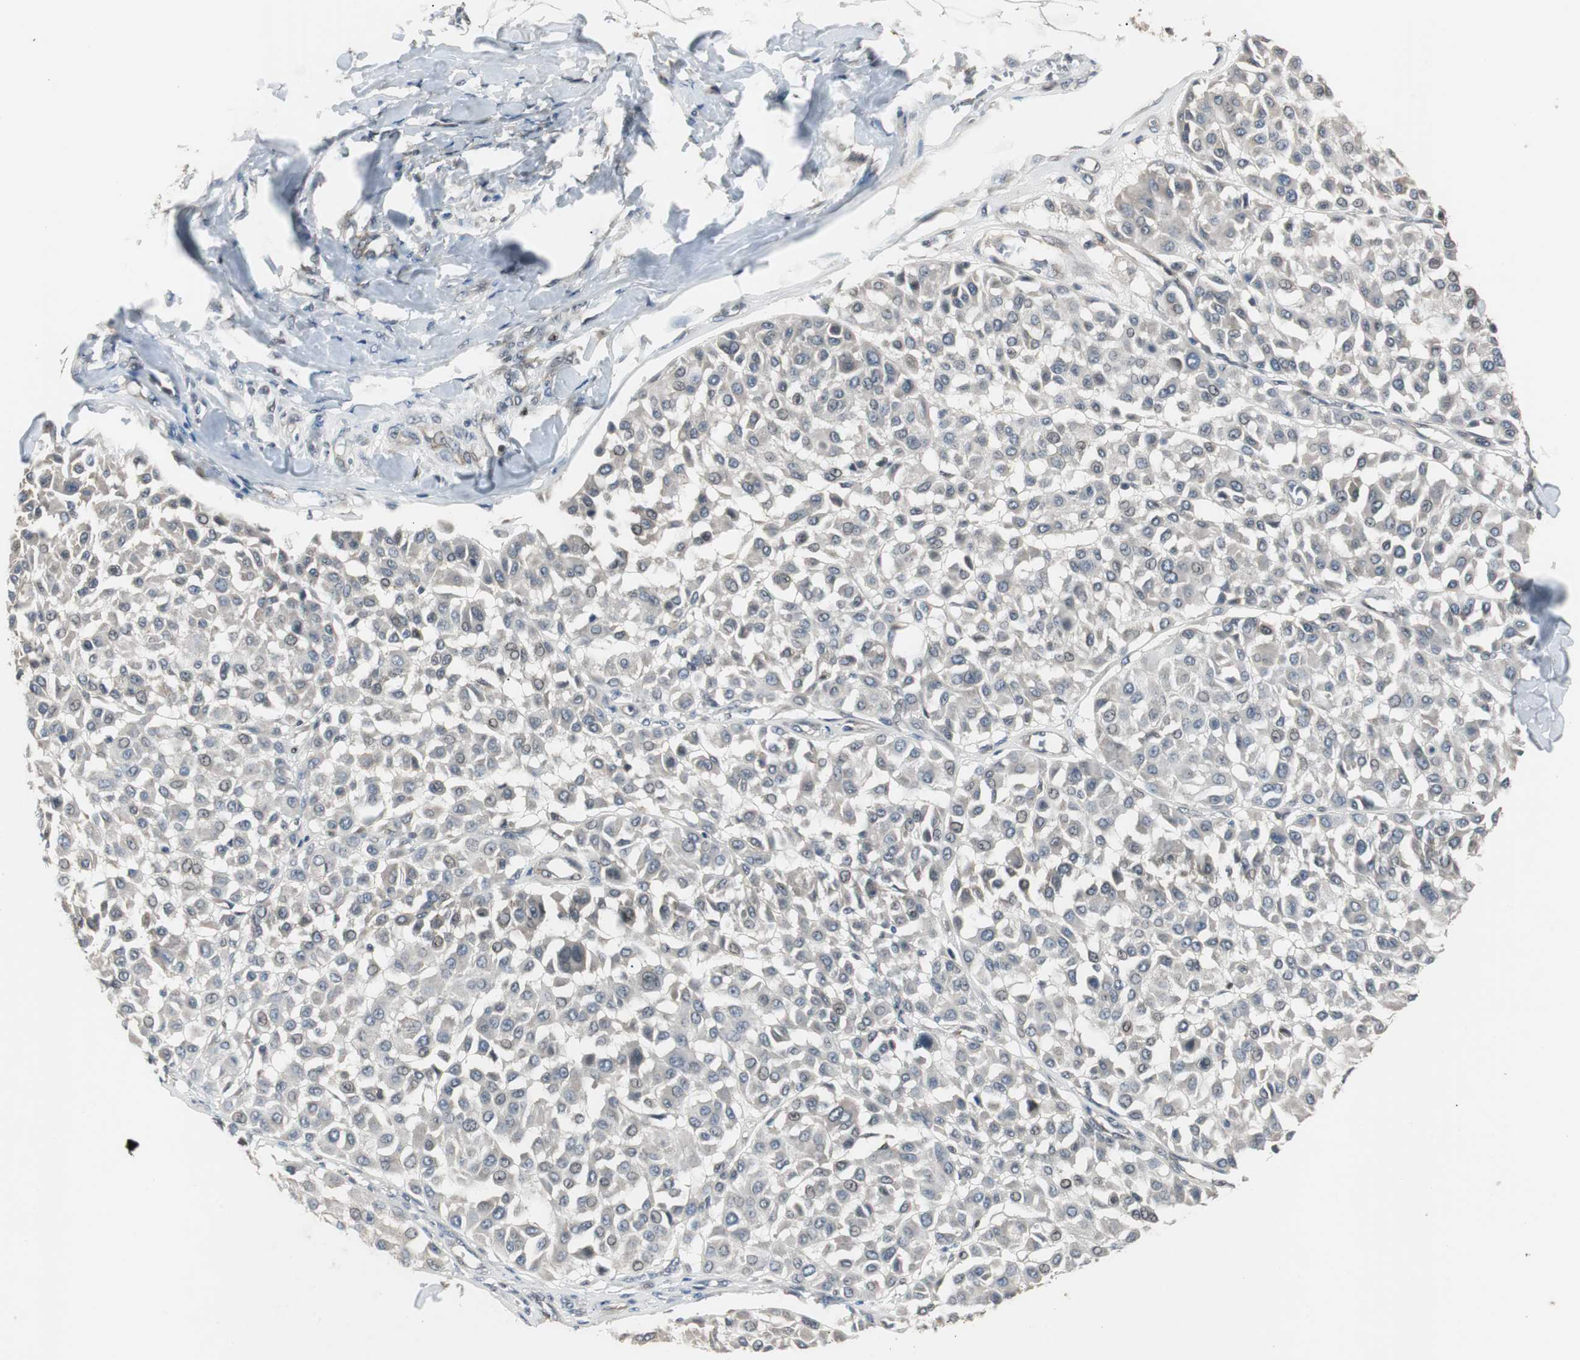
{"staining": {"intensity": "weak", "quantity": ">75%", "location": "cytoplasmic/membranous"}, "tissue": "melanoma", "cell_type": "Tumor cells", "image_type": "cancer", "snomed": [{"axis": "morphology", "description": "Malignant melanoma, Metastatic site"}, {"axis": "topography", "description": "Soft tissue"}], "caption": "Melanoma was stained to show a protein in brown. There is low levels of weak cytoplasmic/membranous positivity in about >75% of tumor cells. The staining was performed using DAB, with brown indicating positive protein expression. Nuclei are stained blue with hematoxylin.", "gene": "ZMPSTE24", "patient": {"sex": "male", "age": 41}}